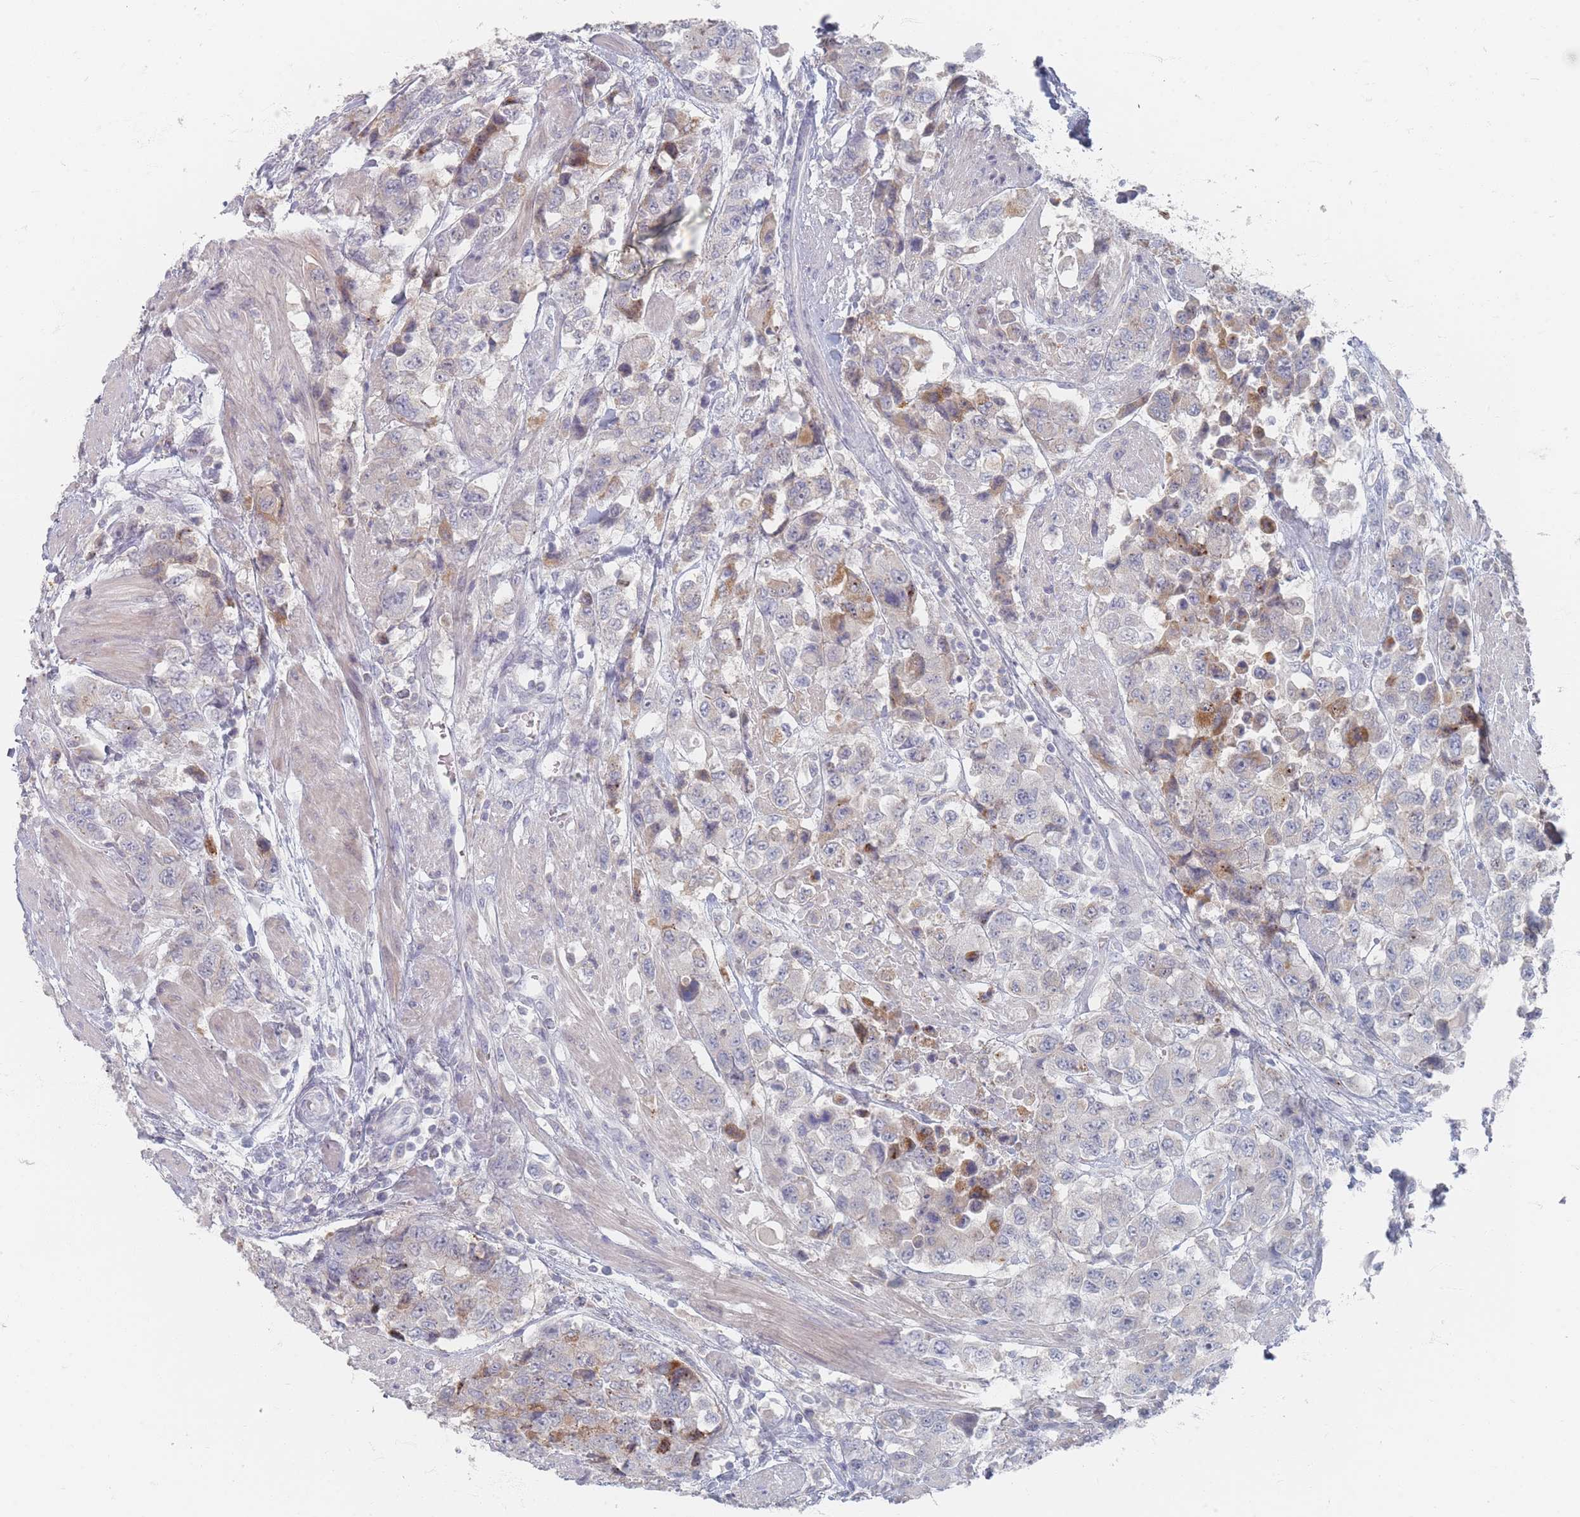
{"staining": {"intensity": "moderate", "quantity": "<25%", "location": "cytoplasmic/membranous"}, "tissue": "urothelial cancer", "cell_type": "Tumor cells", "image_type": "cancer", "snomed": [{"axis": "morphology", "description": "Urothelial carcinoma, High grade"}, {"axis": "topography", "description": "Urinary bladder"}], "caption": "Immunohistochemistry of urothelial carcinoma (high-grade) demonstrates low levels of moderate cytoplasmic/membranous expression in approximately <25% of tumor cells. The staining is performed using DAB (3,3'-diaminobenzidine) brown chromogen to label protein expression. The nuclei are counter-stained blue using hematoxylin.", "gene": "CD37", "patient": {"sex": "female", "age": 78}}